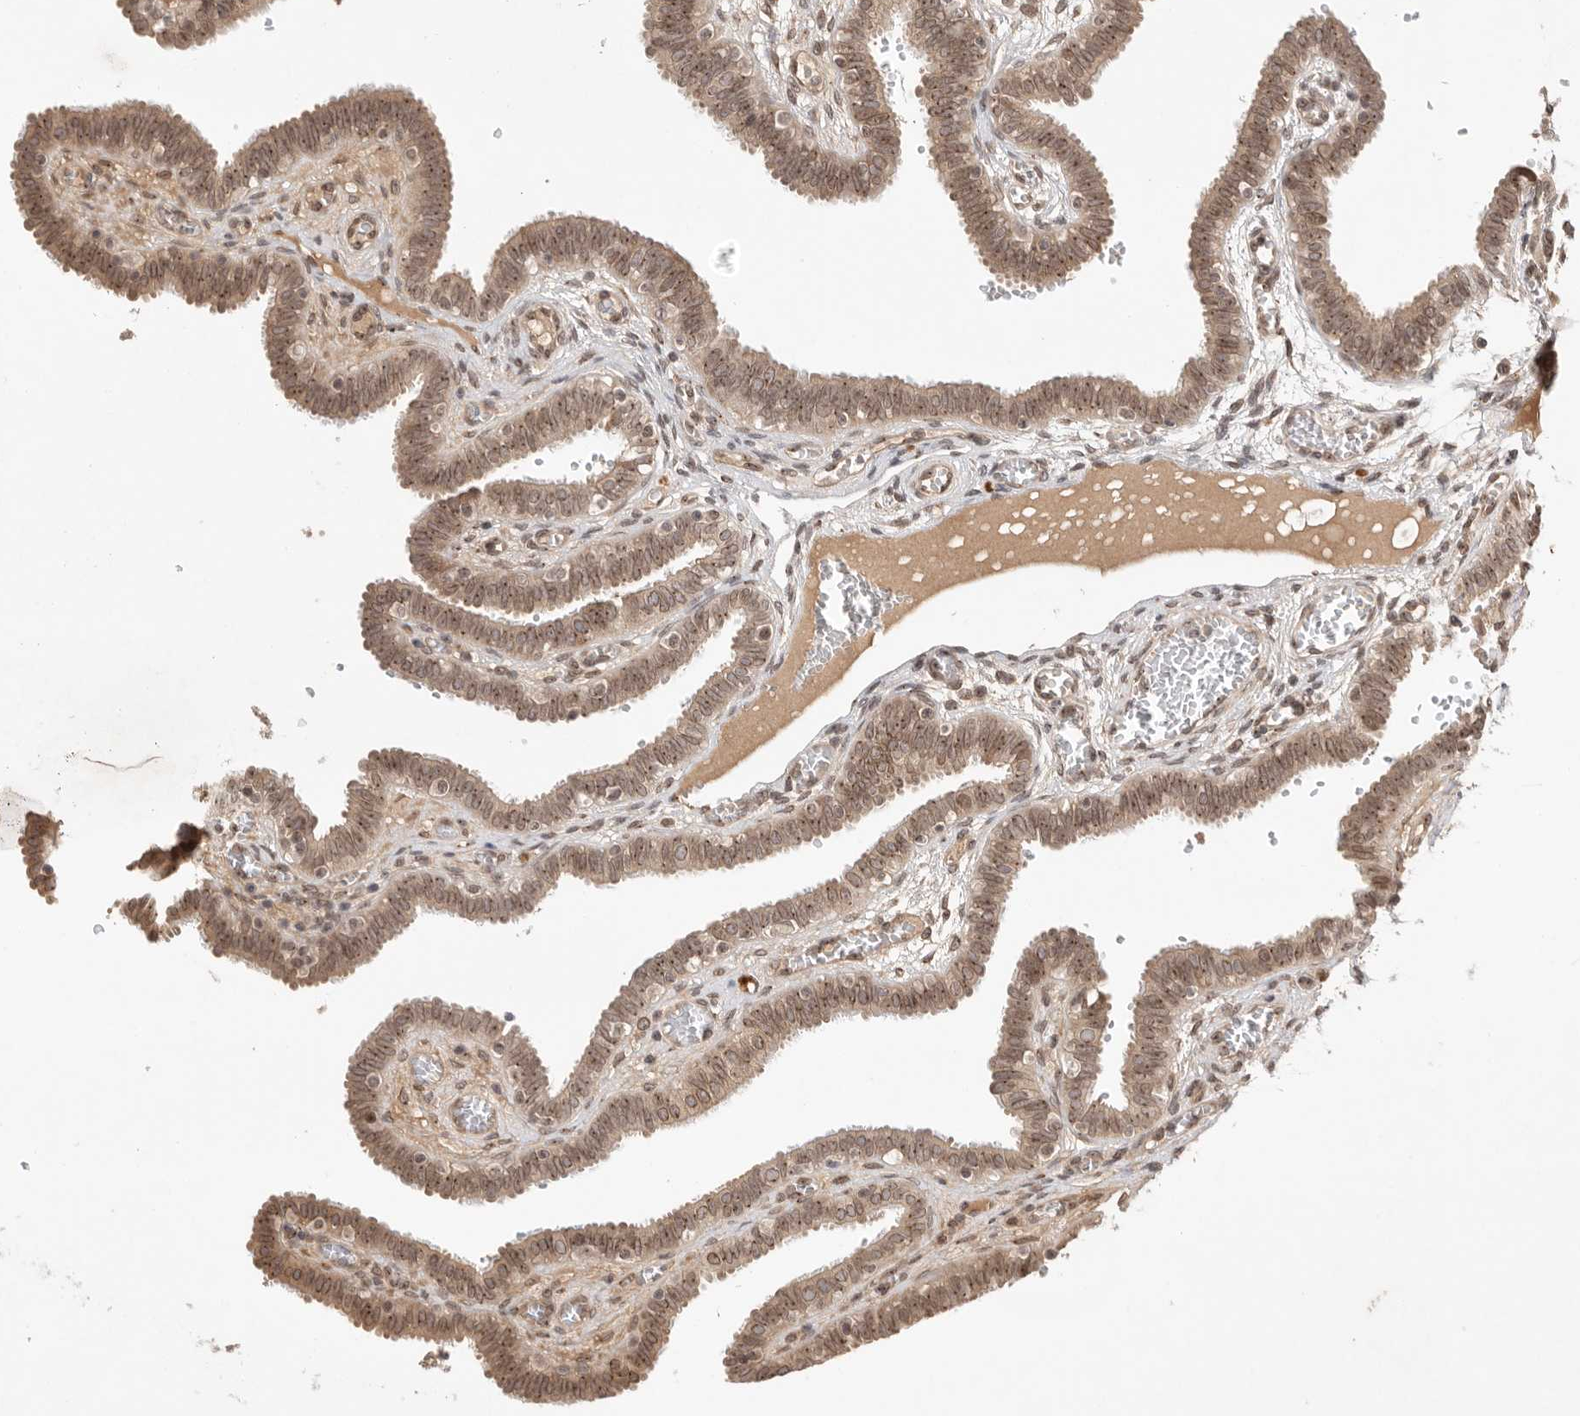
{"staining": {"intensity": "moderate", "quantity": ">75%", "location": "cytoplasmic/membranous,nuclear"}, "tissue": "fallopian tube", "cell_type": "Glandular cells", "image_type": "normal", "snomed": [{"axis": "morphology", "description": "Normal tissue, NOS"}, {"axis": "topography", "description": "Fallopian tube"}, {"axis": "topography", "description": "Placenta"}], "caption": "A brown stain labels moderate cytoplasmic/membranous,nuclear positivity of a protein in glandular cells of unremarkable fallopian tube. The staining was performed using DAB to visualize the protein expression in brown, while the nuclei were stained in blue with hematoxylin (Magnification: 20x).", "gene": "LEMD3", "patient": {"sex": "female", "age": 32}}